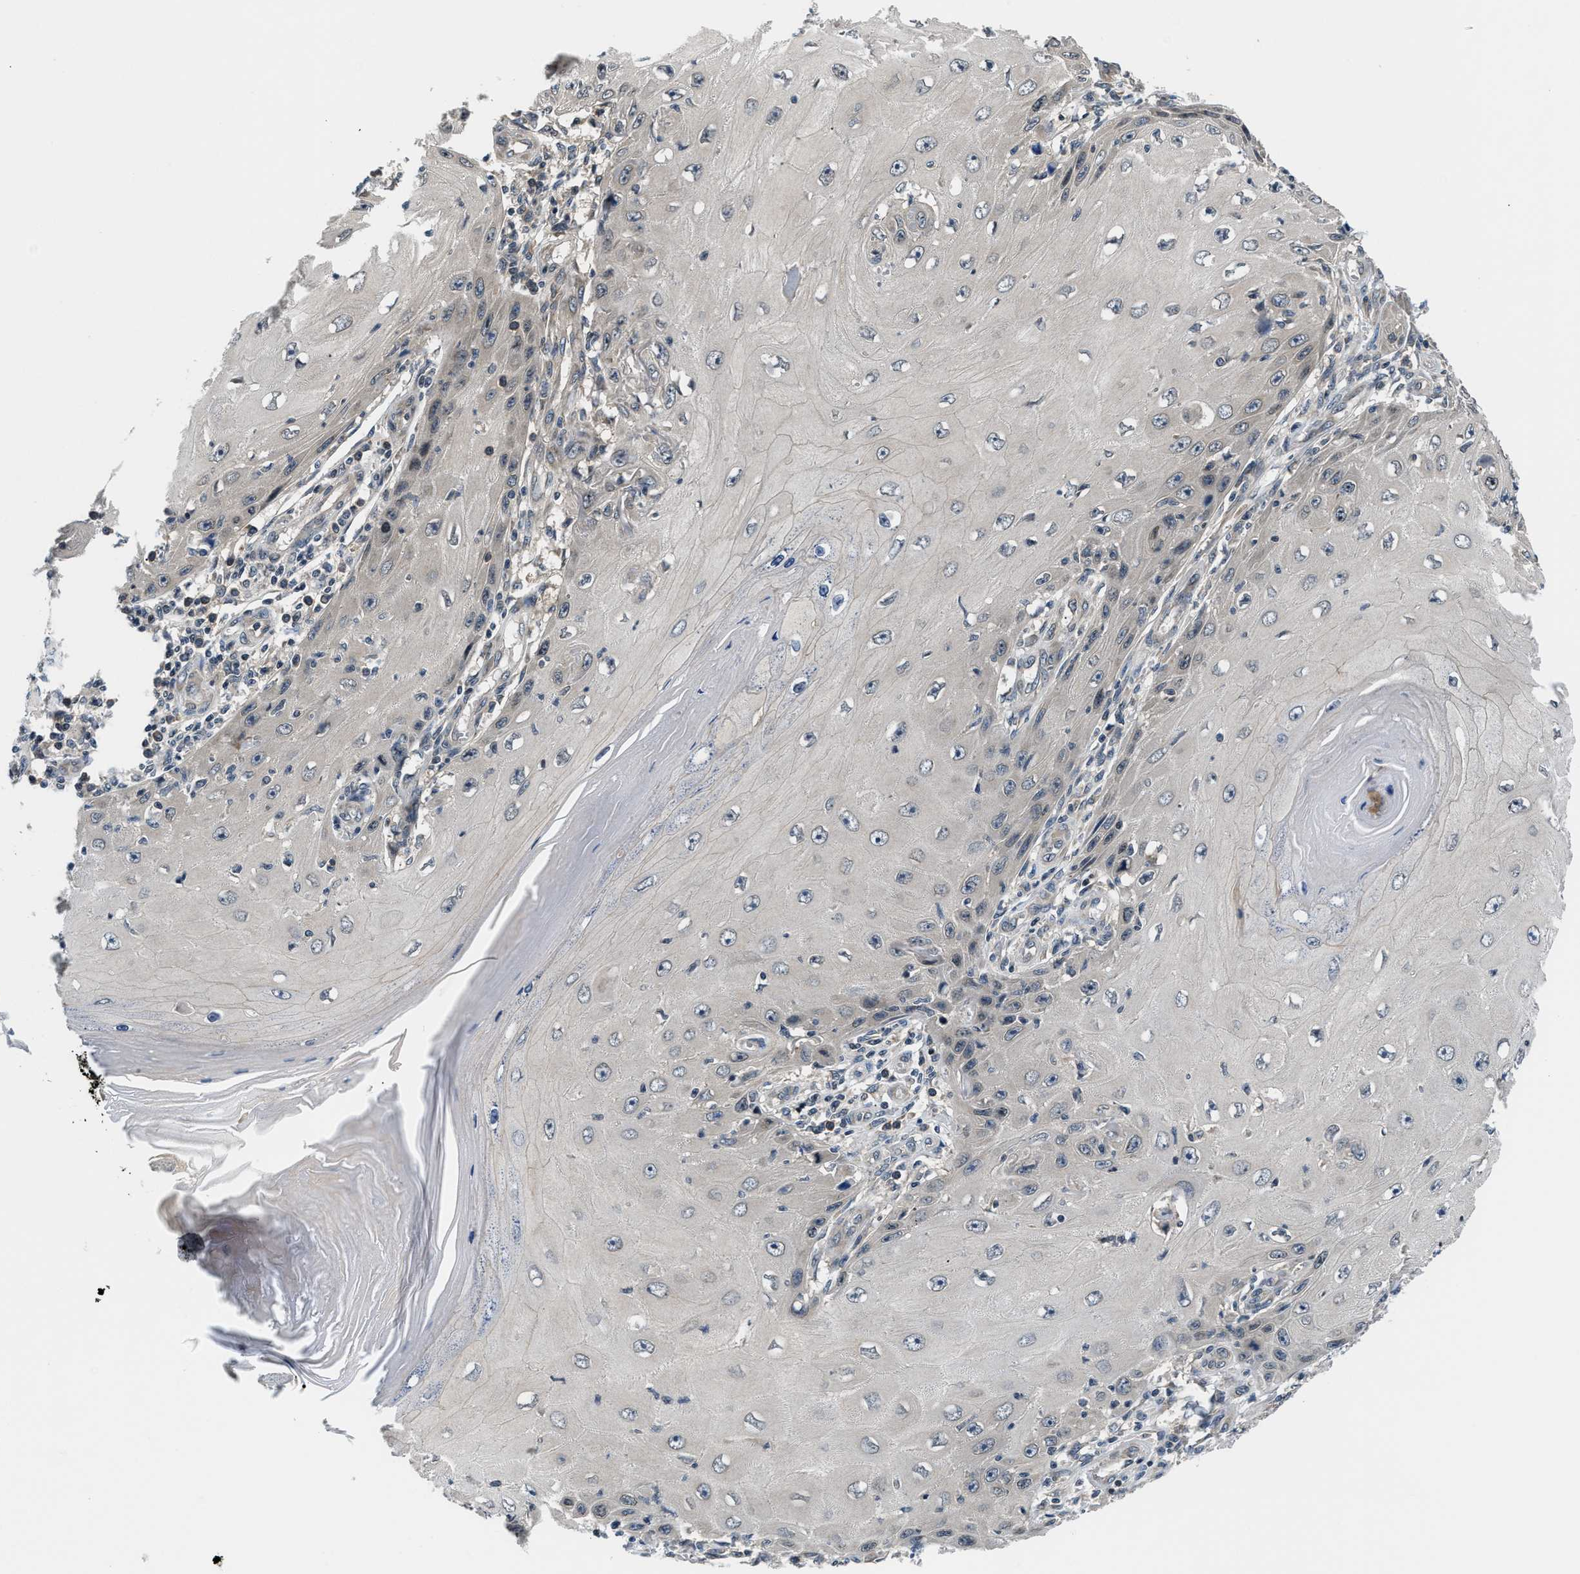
{"staining": {"intensity": "negative", "quantity": "none", "location": "none"}, "tissue": "skin cancer", "cell_type": "Tumor cells", "image_type": "cancer", "snomed": [{"axis": "morphology", "description": "Squamous cell carcinoma, NOS"}, {"axis": "topography", "description": "Skin"}], "caption": "A histopathology image of human squamous cell carcinoma (skin) is negative for staining in tumor cells. The staining is performed using DAB brown chromogen with nuclei counter-stained in using hematoxylin.", "gene": "RAB29", "patient": {"sex": "female", "age": 73}}